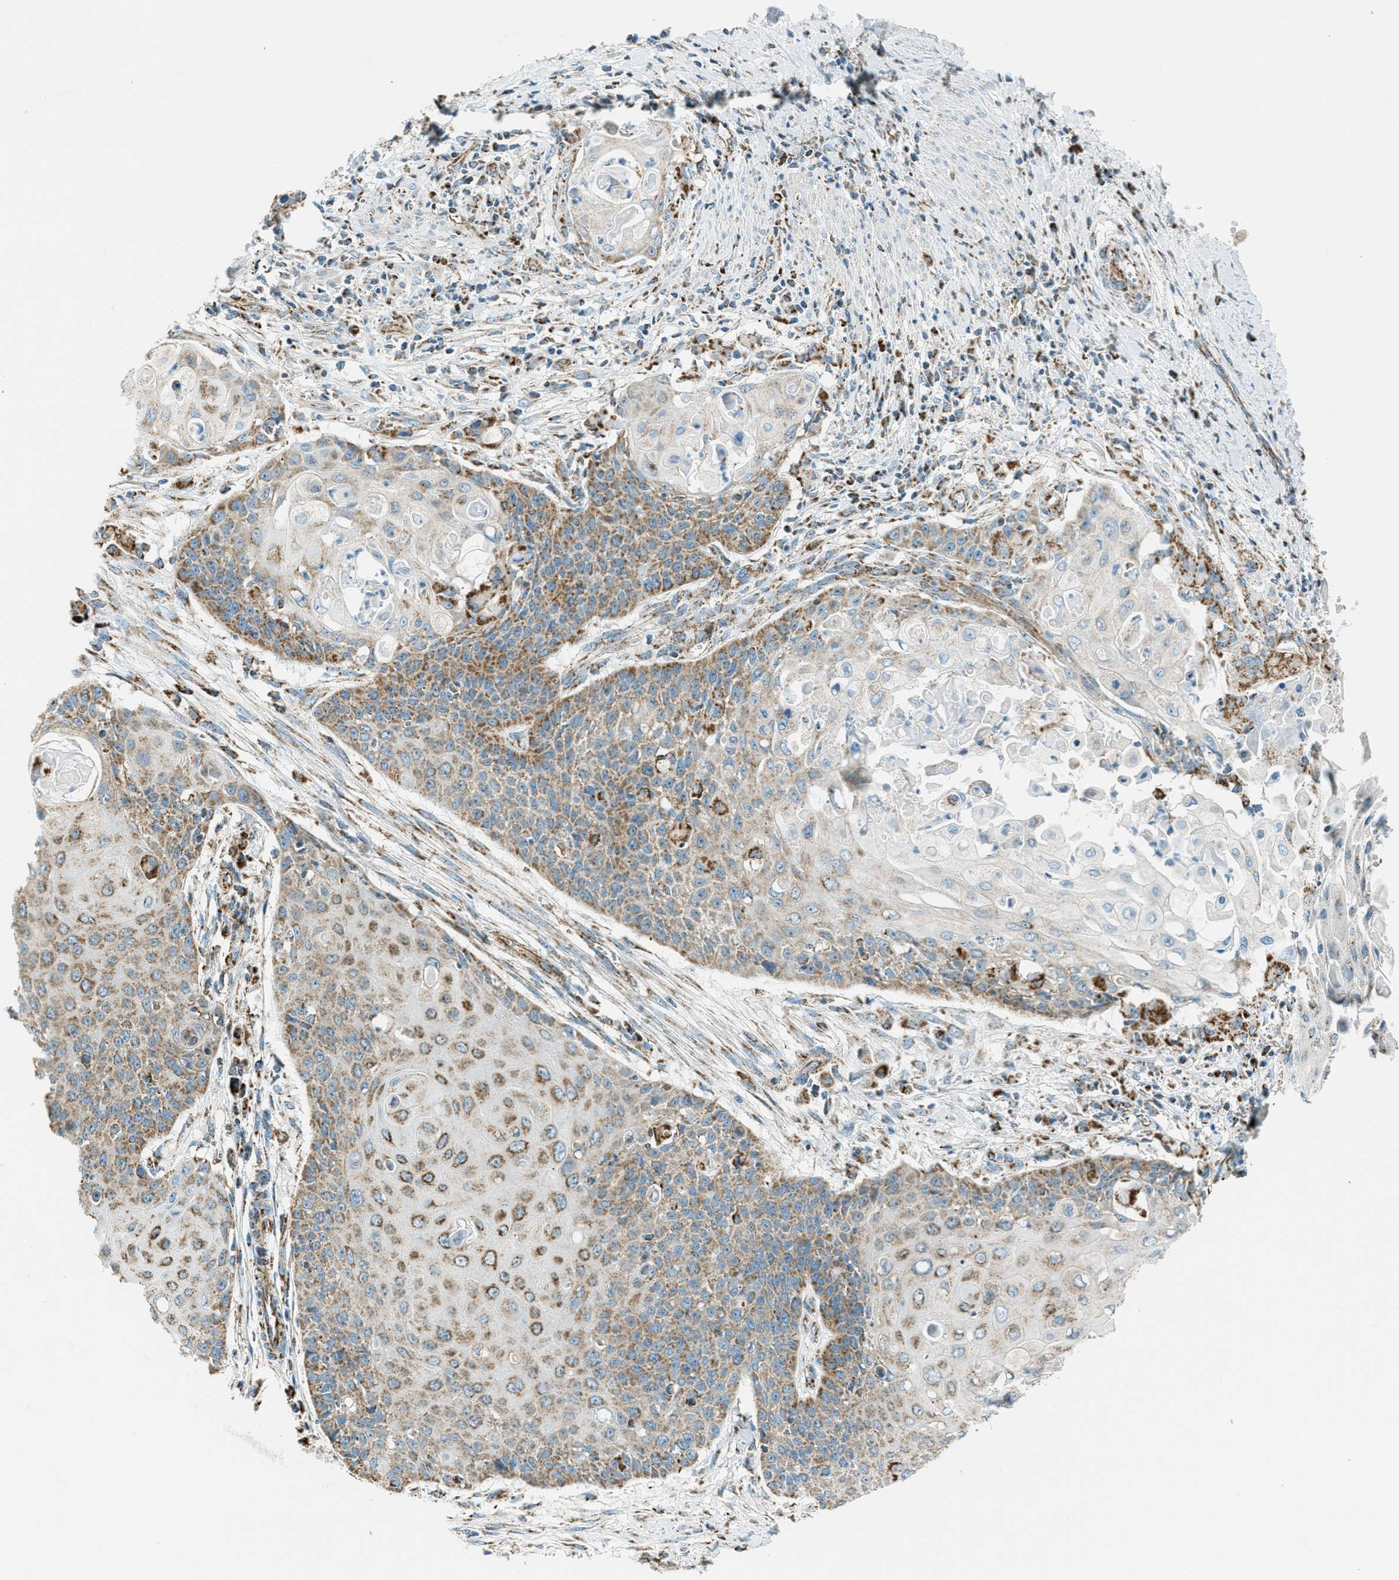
{"staining": {"intensity": "moderate", "quantity": ">75%", "location": "cytoplasmic/membranous"}, "tissue": "cervical cancer", "cell_type": "Tumor cells", "image_type": "cancer", "snomed": [{"axis": "morphology", "description": "Squamous cell carcinoma, NOS"}, {"axis": "topography", "description": "Cervix"}], "caption": "This image shows immunohistochemistry (IHC) staining of human cervical squamous cell carcinoma, with medium moderate cytoplasmic/membranous staining in approximately >75% of tumor cells.", "gene": "CHST15", "patient": {"sex": "female", "age": 39}}